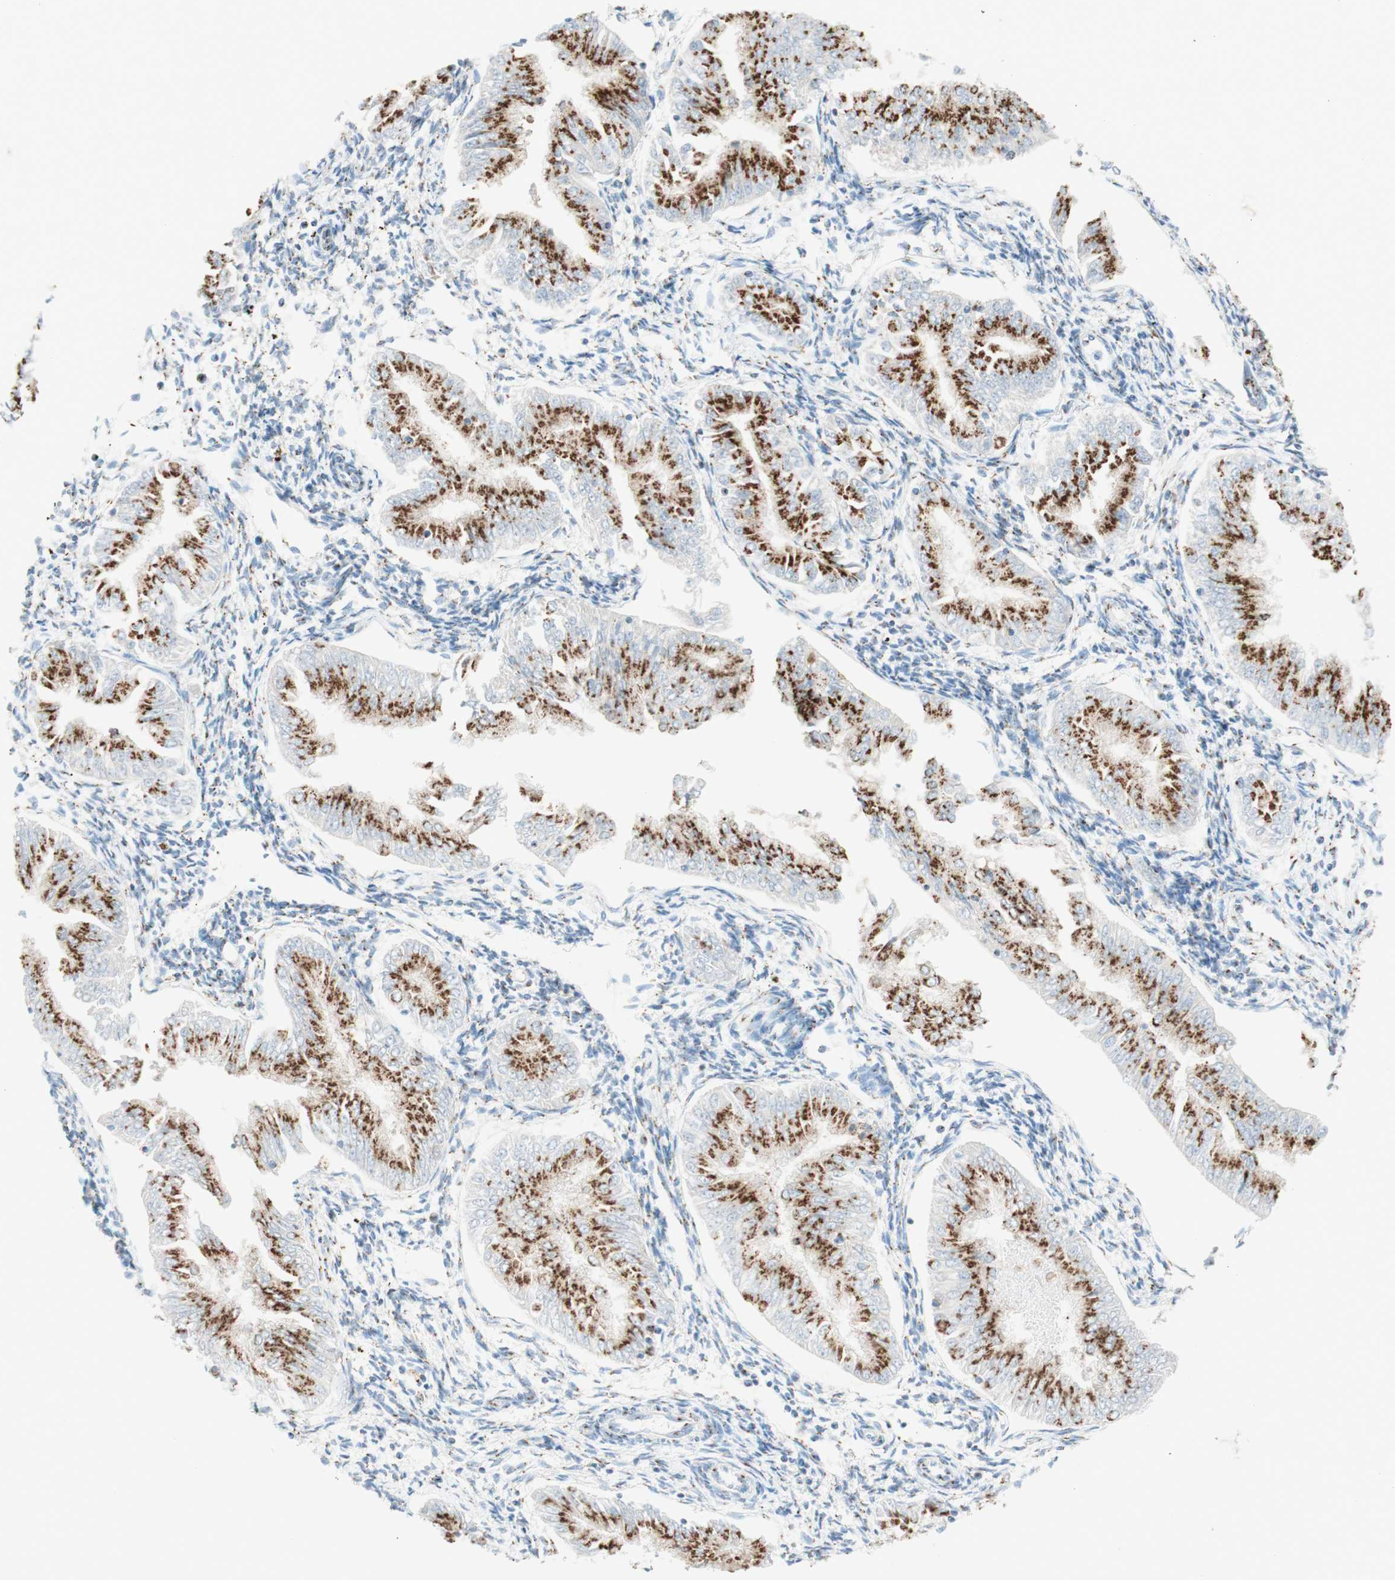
{"staining": {"intensity": "strong", "quantity": ">75%", "location": "cytoplasmic/membranous"}, "tissue": "endometrial cancer", "cell_type": "Tumor cells", "image_type": "cancer", "snomed": [{"axis": "morphology", "description": "Adenocarcinoma, NOS"}, {"axis": "topography", "description": "Endometrium"}], "caption": "Protein staining by immunohistochemistry exhibits strong cytoplasmic/membranous positivity in about >75% of tumor cells in endometrial adenocarcinoma.", "gene": "GOLGB1", "patient": {"sex": "female", "age": 53}}